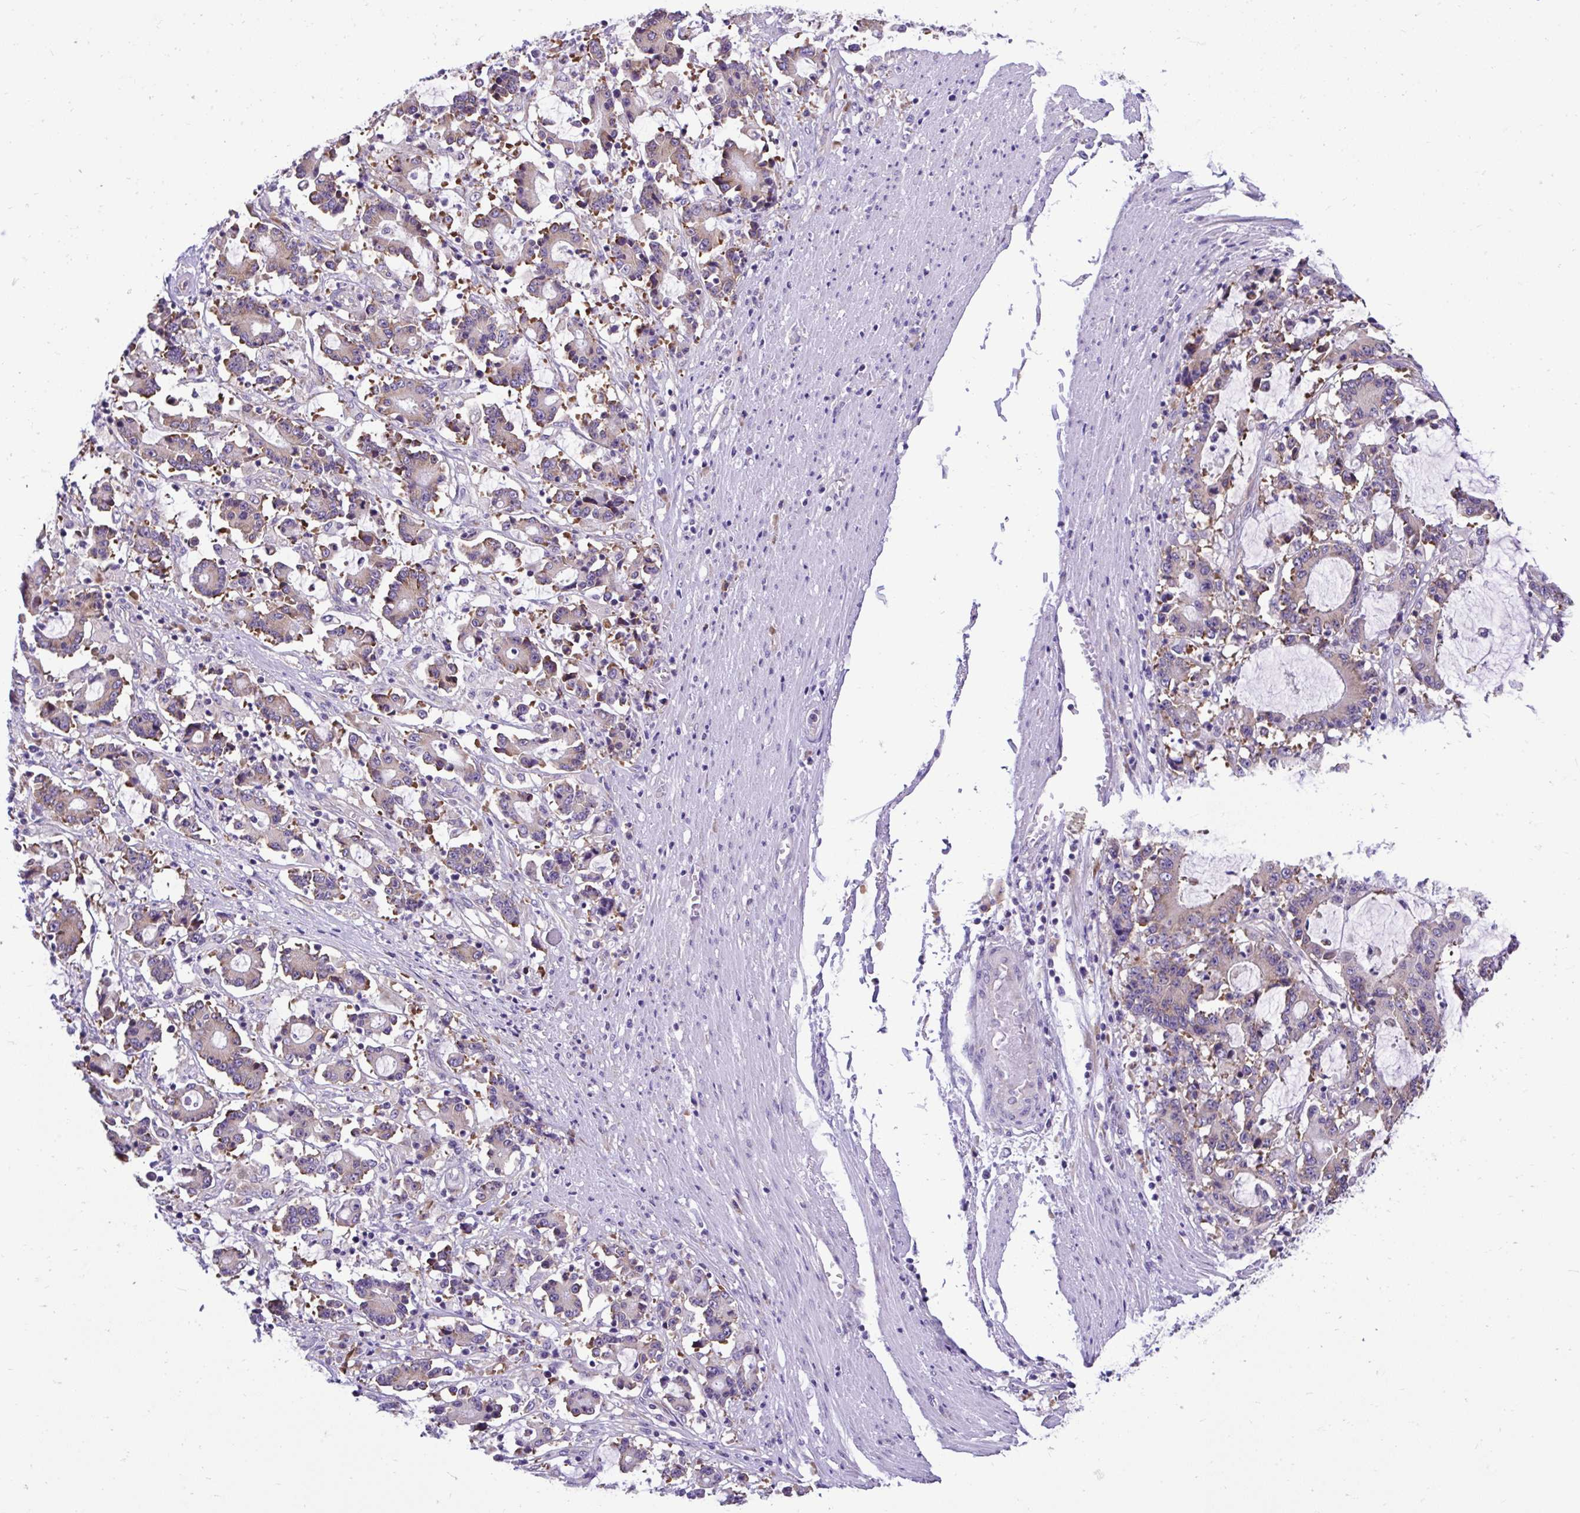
{"staining": {"intensity": "moderate", "quantity": "<25%", "location": "cytoplasmic/membranous"}, "tissue": "stomach cancer", "cell_type": "Tumor cells", "image_type": "cancer", "snomed": [{"axis": "morphology", "description": "Adenocarcinoma, NOS"}, {"axis": "topography", "description": "Stomach, upper"}], "caption": "Human stomach adenocarcinoma stained with a protein marker exhibits moderate staining in tumor cells.", "gene": "RPL7", "patient": {"sex": "male", "age": 68}}